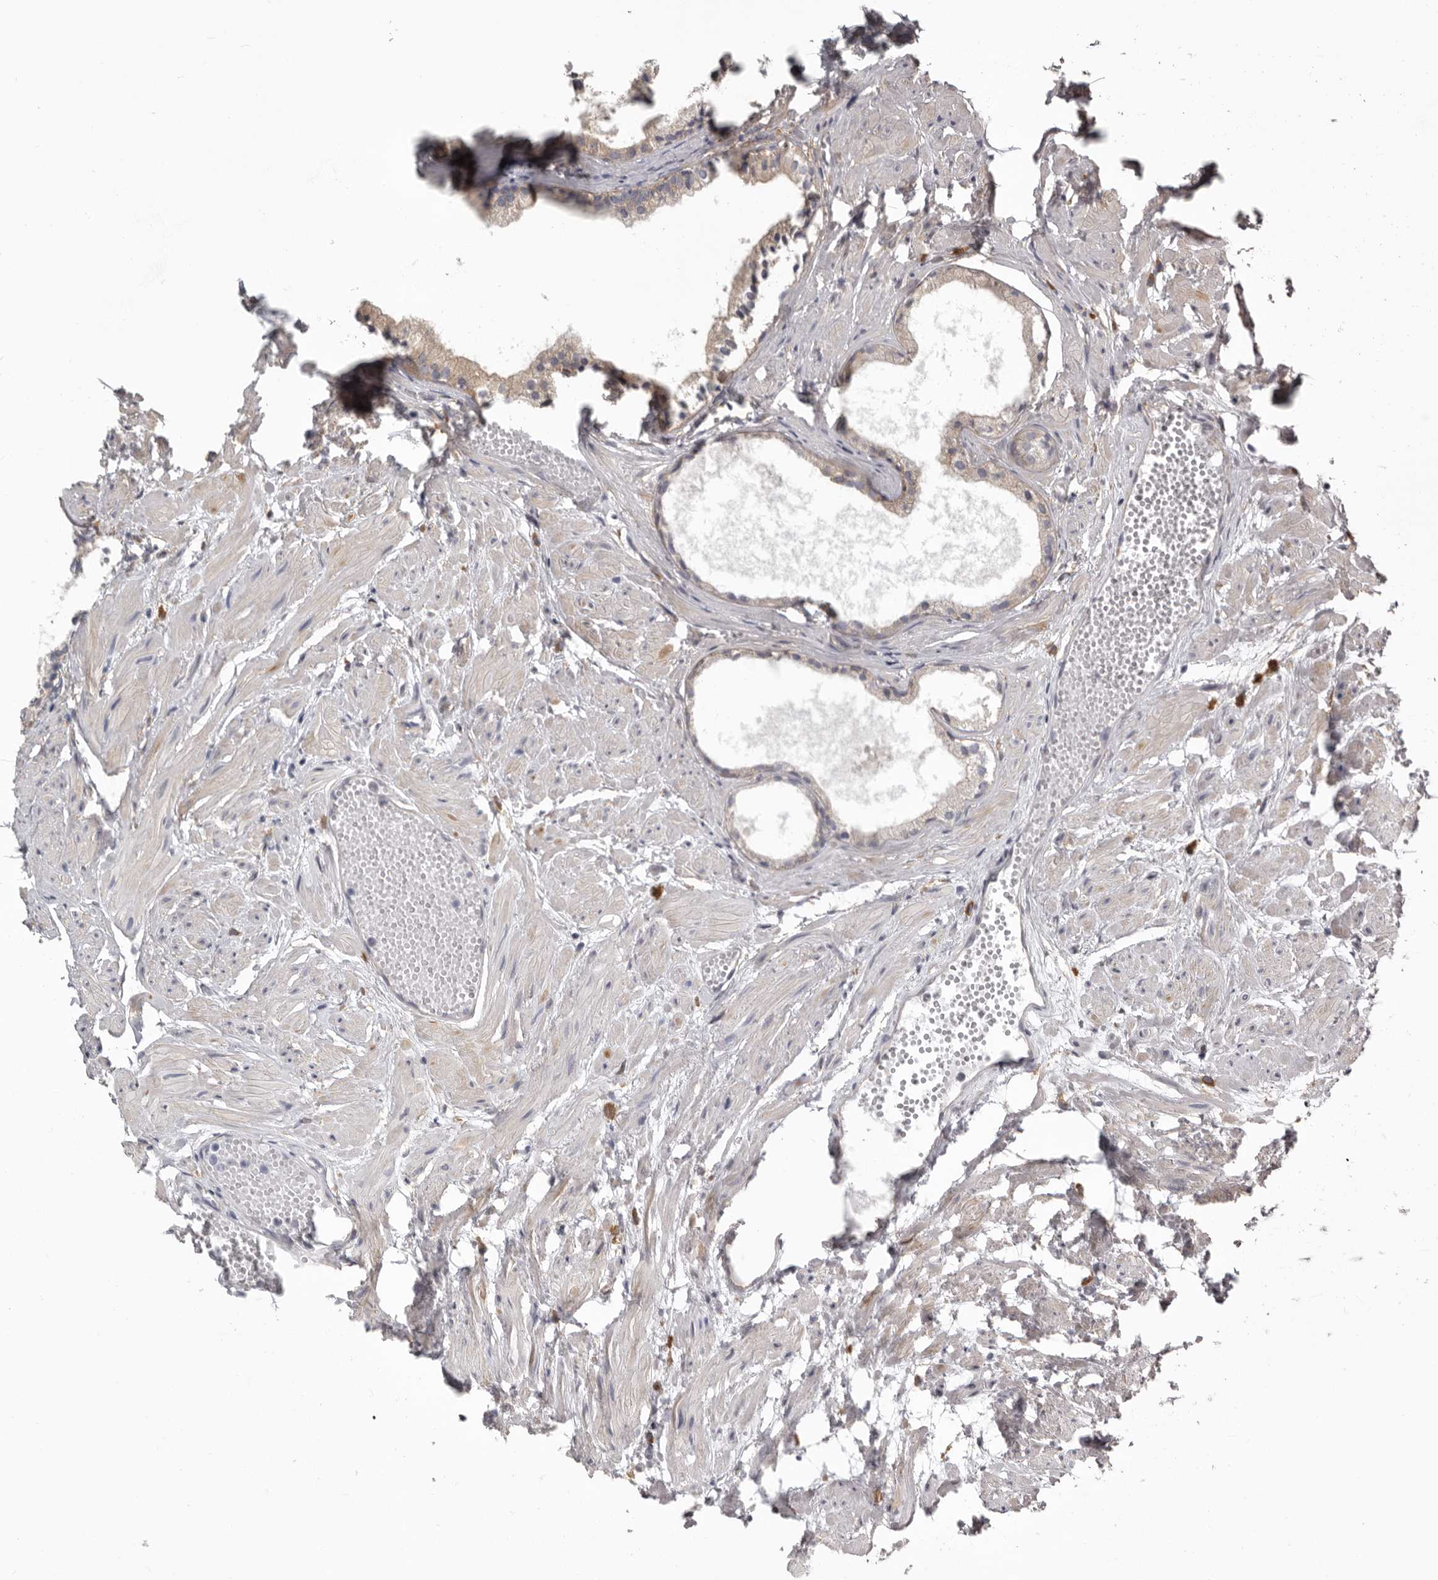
{"staining": {"intensity": "negative", "quantity": "none", "location": "none"}, "tissue": "prostate cancer", "cell_type": "Tumor cells", "image_type": "cancer", "snomed": [{"axis": "morphology", "description": "Adenocarcinoma, Low grade"}, {"axis": "topography", "description": "Prostate"}], "caption": "Prostate cancer stained for a protein using immunohistochemistry reveals no positivity tumor cells.", "gene": "ENAH", "patient": {"sex": "male", "age": 88}}